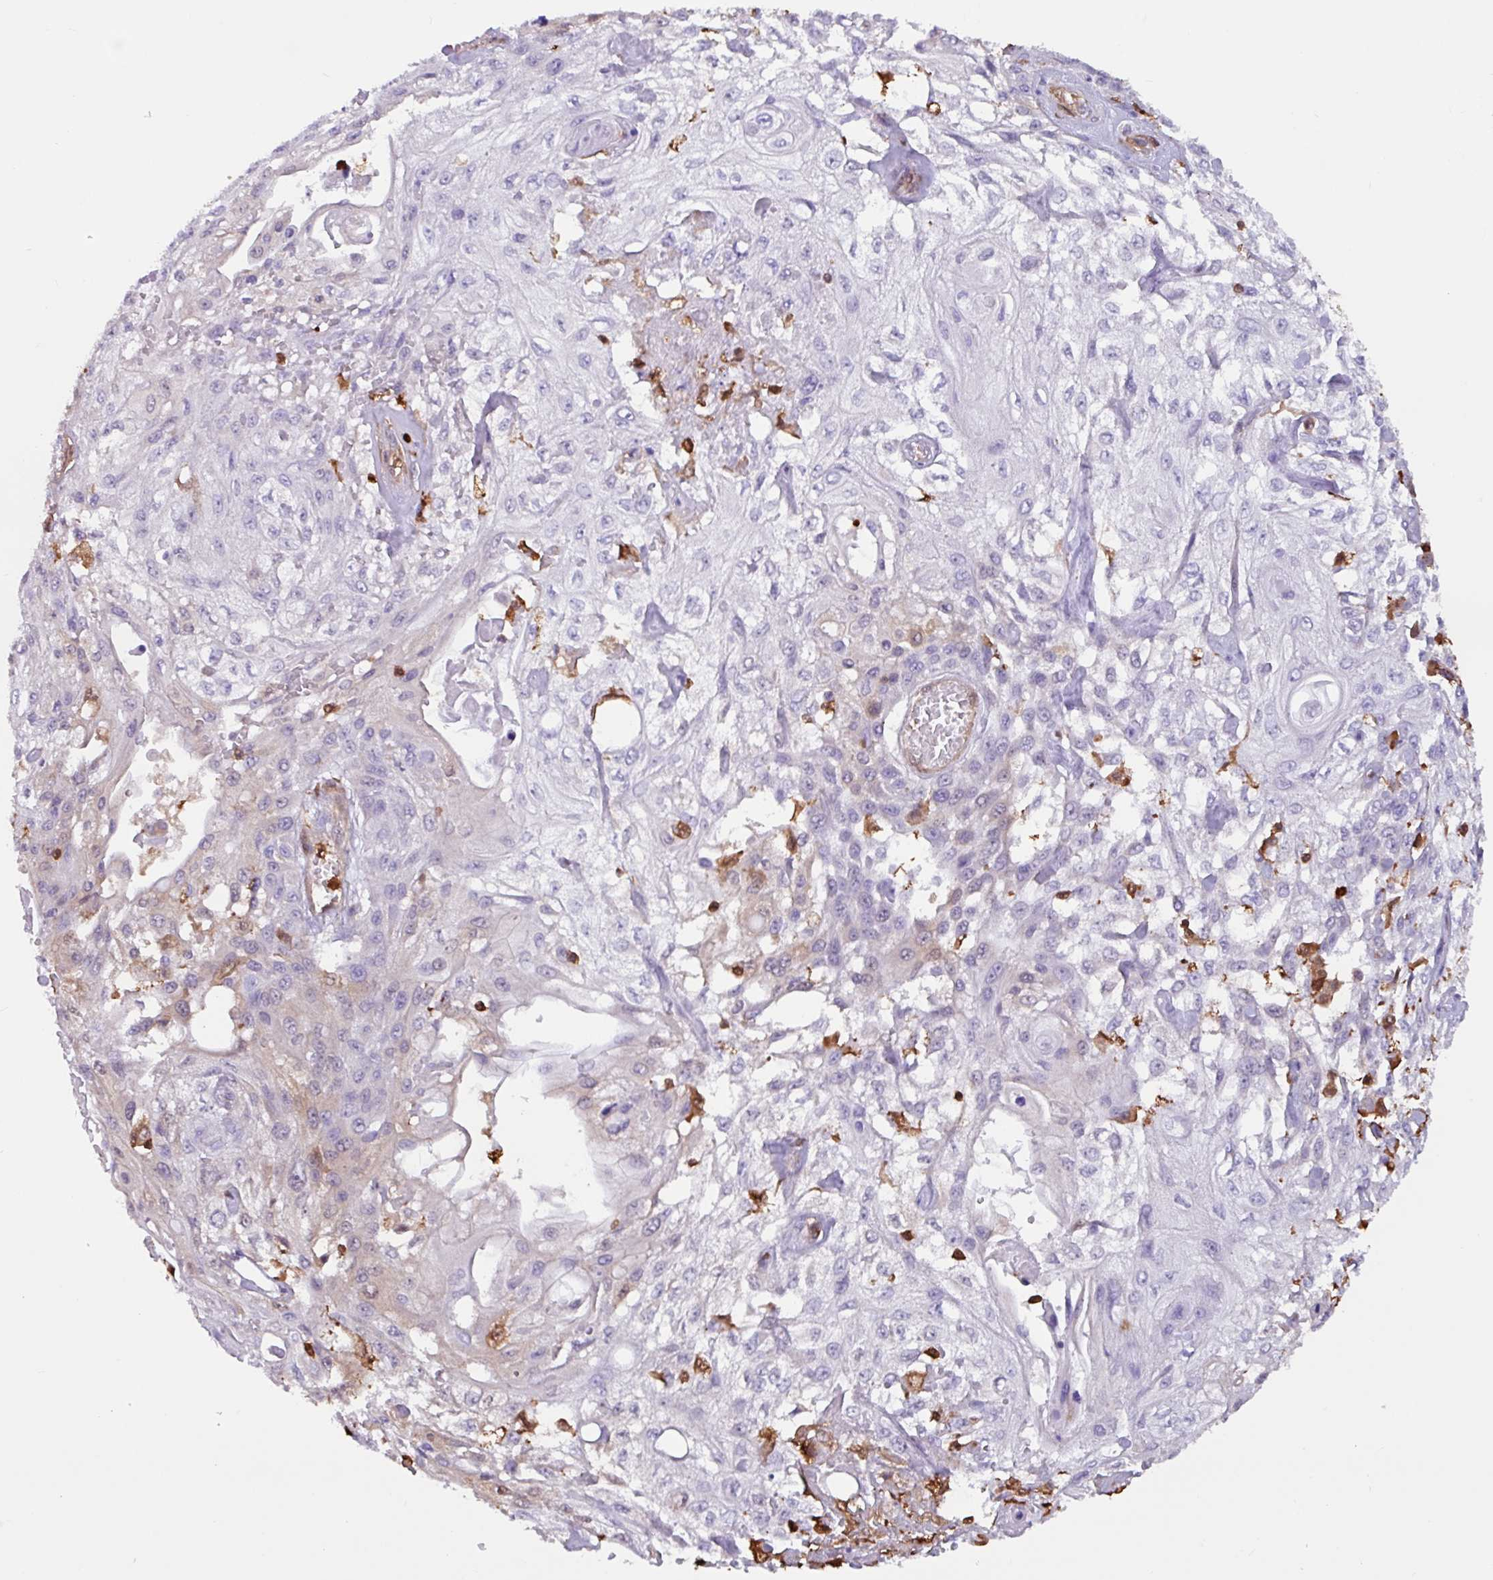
{"staining": {"intensity": "negative", "quantity": "none", "location": "none"}, "tissue": "skin cancer", "cell_type": "Tumor cells", "image_type": "cancer", "snomed": [{"axis": "morphology", "description": "Squamous cell carcinoma, NOS"}, {"axis": "morphology", "description": "Squamous cell carcinoma, metastatic, NOS"}, {"axis": "topography", "description": "Skin"}, {"axis": "topography", "description": "Lymph node"}], "caption": "IHC image of neoplastic tissue: skin cancer stained with DAB (3,3'-diaminobenzidine) exhibits no significant protein positivity in tumor cells. (DAB (3,3'-diaminobenzidine) immunohistochemistry (IHC), high magnification).", "gene": "ARHGDIB", "patient": {"sex": "male", "age": 75}}